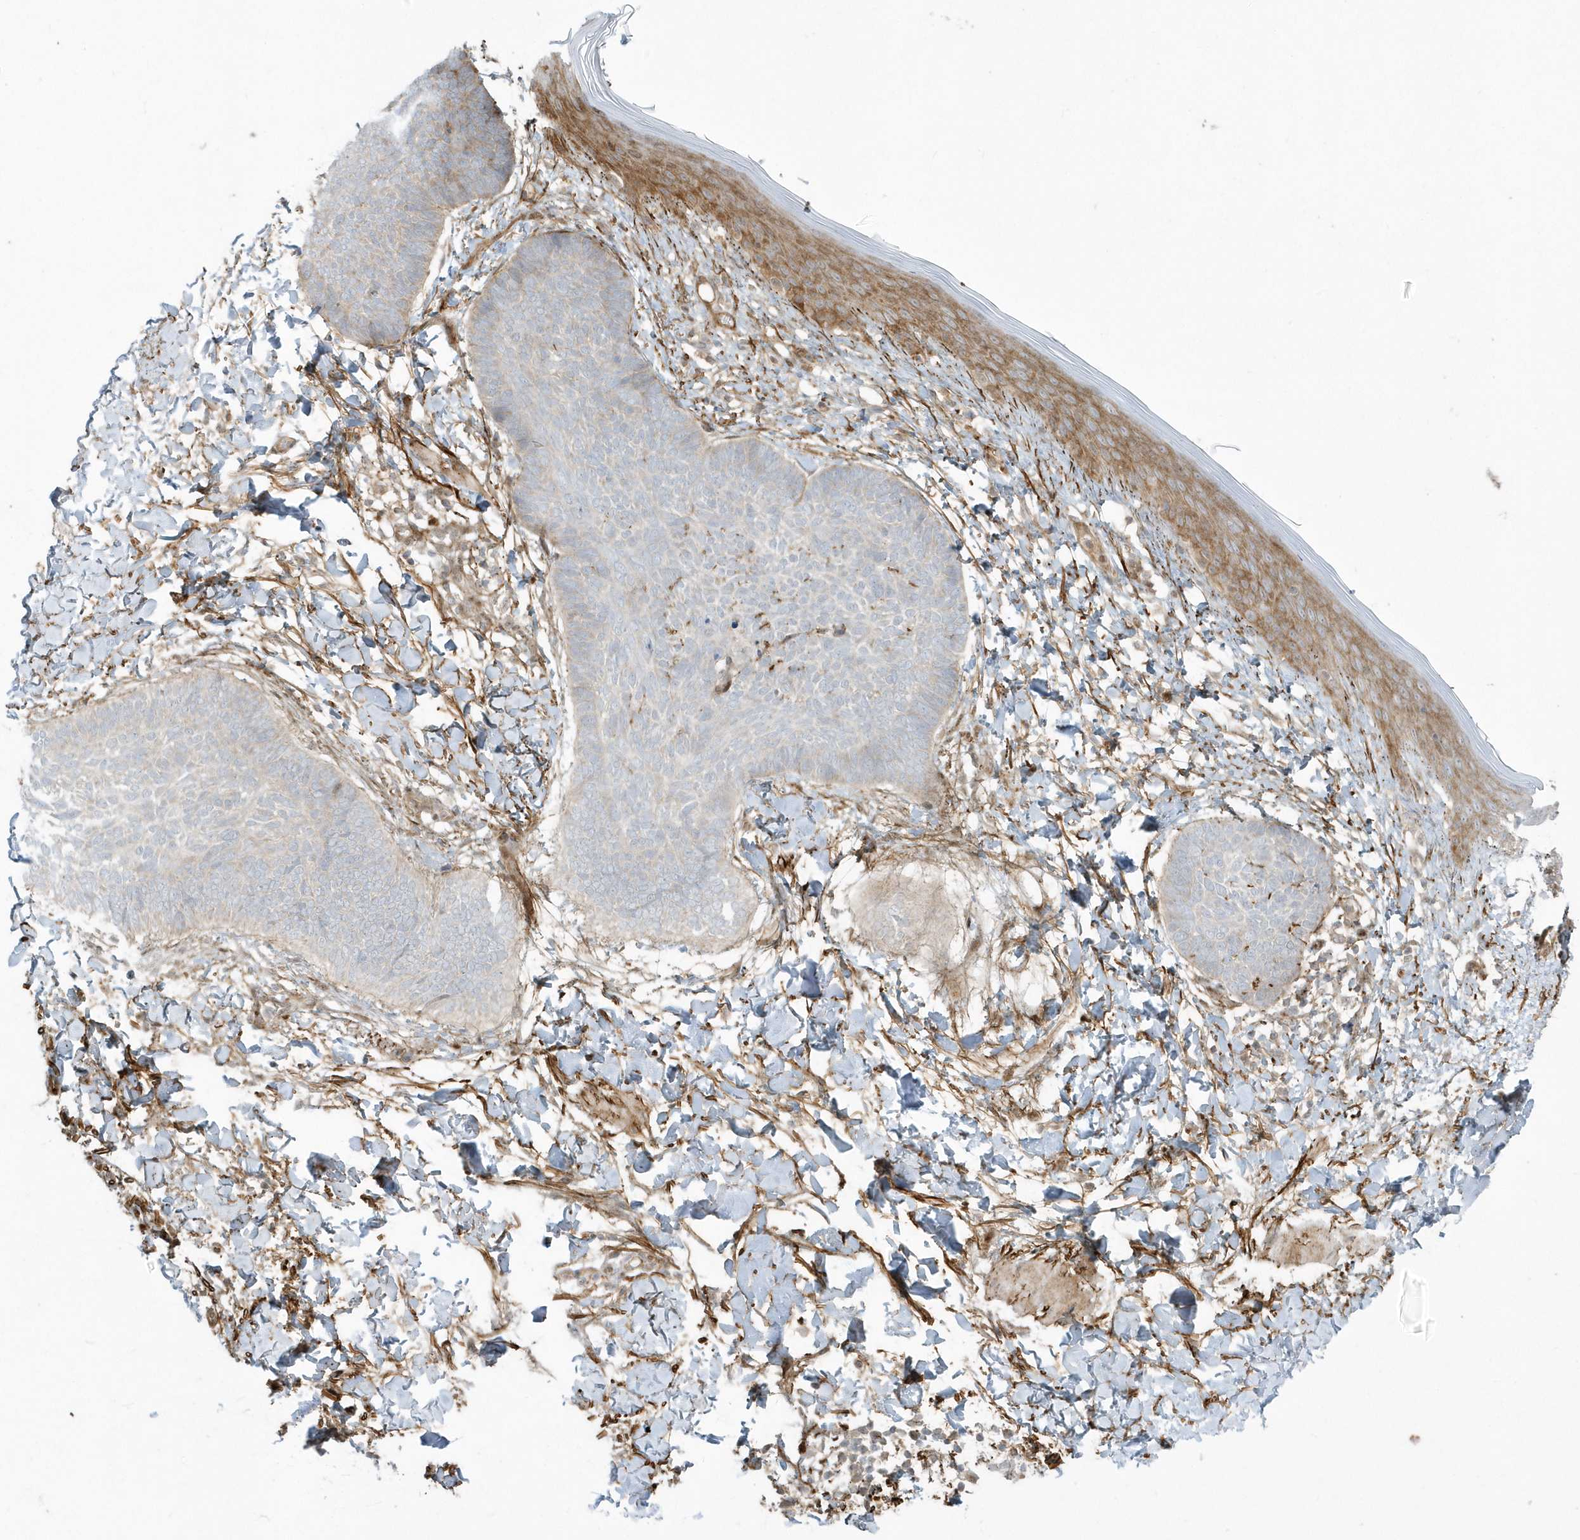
{"staining": {"intensity": "moderate", "quantity": "<25%", "location": "cytoplasmic/membranous"}, "tissue": "skin cancer", "cell_type": "Tumor cells", "image_type": "cancer", "snomed": [{"axis": "morphology", "description": "Normal tissue, NOS"}, {"axis": "morphology", "description": "Basal cell carcinoma"}, {"axis": "topography", "description": "Skin"}], "caption": "Immunohistochemistry staining of skin cancer, which demonstrates low levels of moderate cytoplasmic/membranous expression in approximately <25% of tumor cells indicating moderate cytoplasmic/membranous protein staining. The staining was performed using DAB (brown) for protein detection and nuclei were counterstained in hematoxylin (blue).", "gene": "MASP2", "patient": {"sex": "male", "age": 50}}